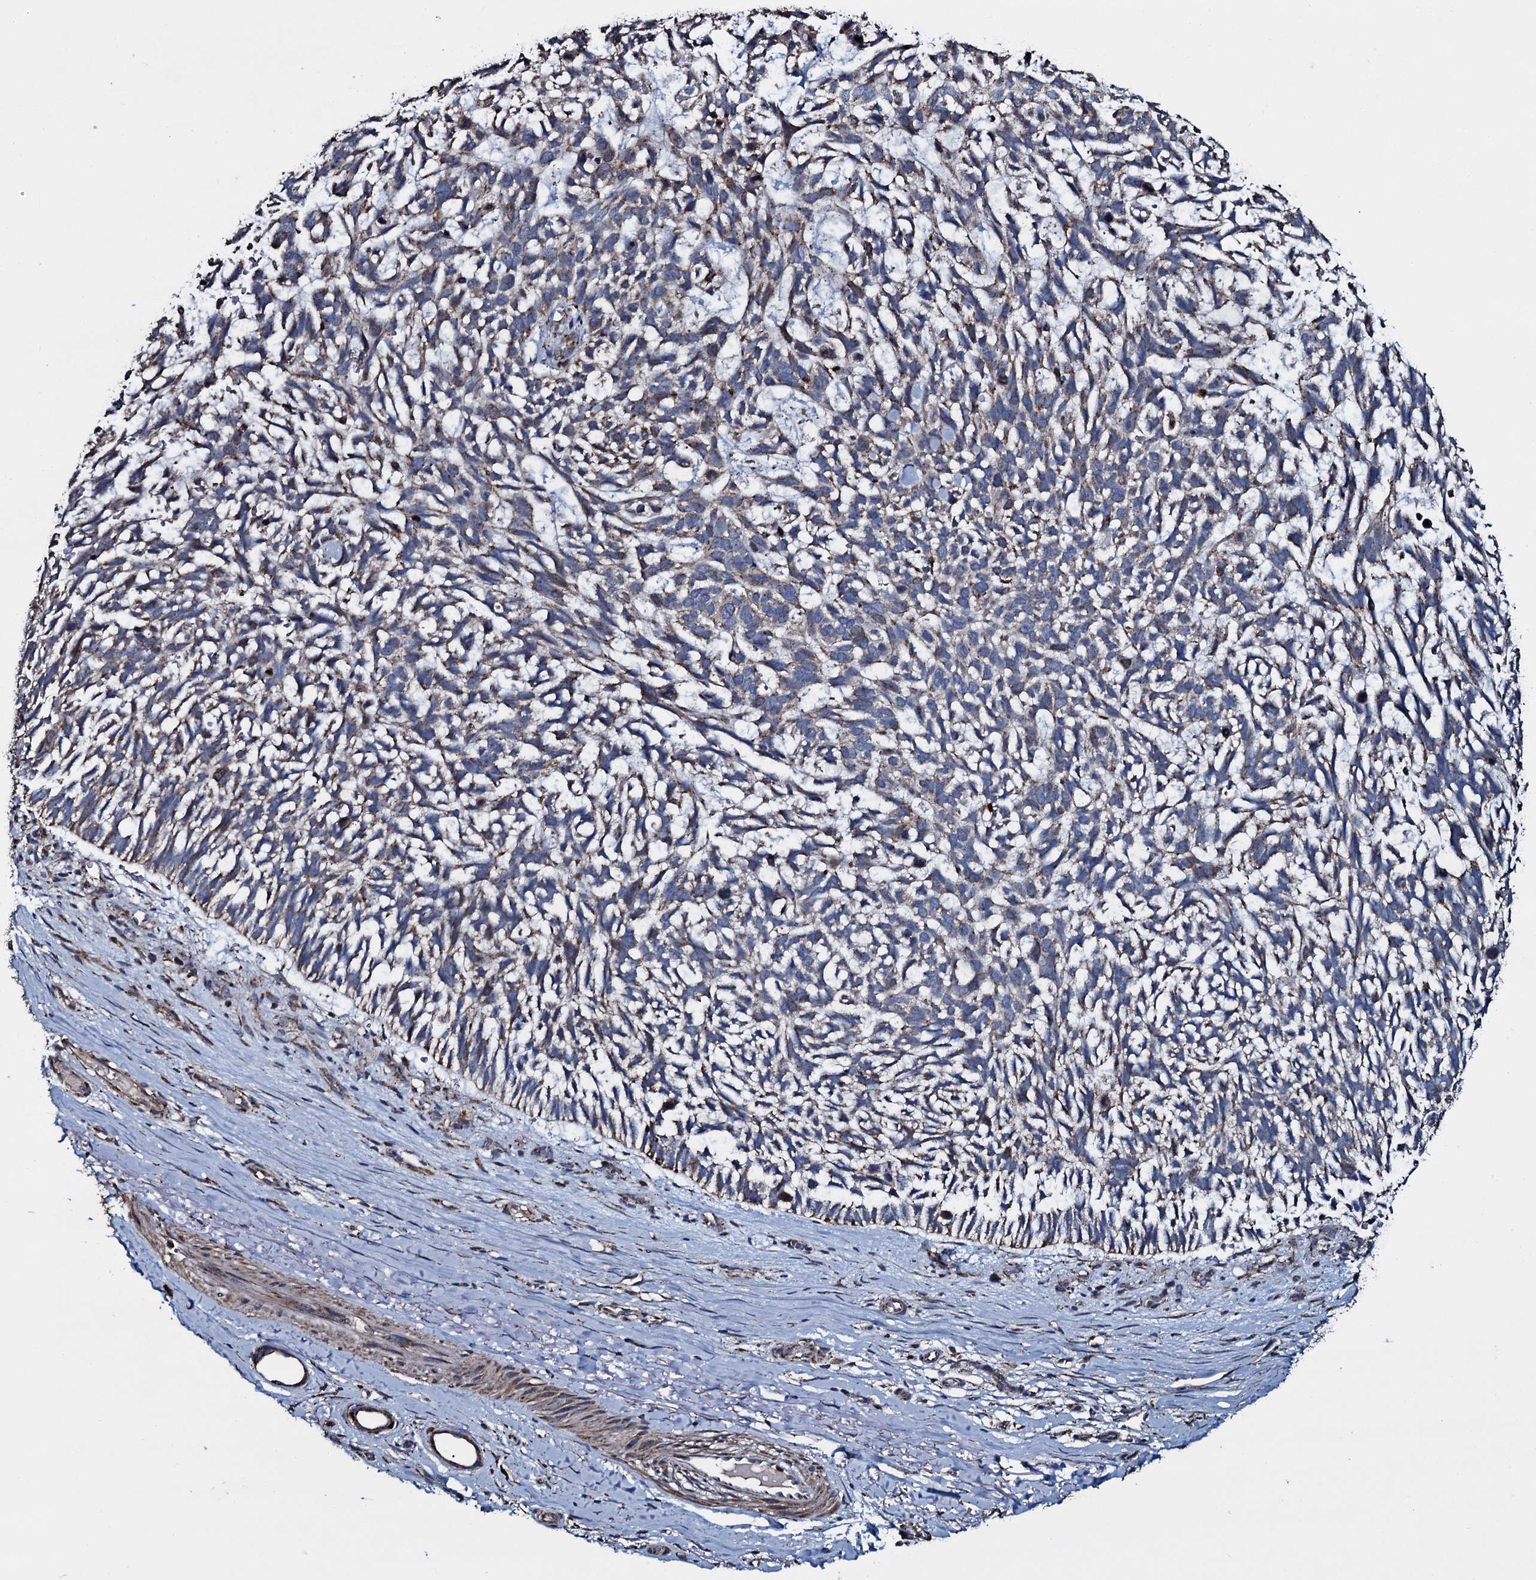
{"staining": {"intensity": "negative", "quantity": "none", "location": "none"}, "tissue": "skin cancer", "cell_type": "Tumor cells", "image_type": "cancer", "snomed": [{"axis": "morphology", "description": "Basal cell carcinoma"}, {"axis": "topography", "description": "Skin"}], "caption": "Immunohistochemistry micrograph of neoplastic tissue: human basal cell carcinoma (skin) stained with DAB (3,3'-diaminobenzidine) demonstrates no significant protein expression in tumor cells.", "gene": "DYNC2I2", "patient": {"sex": "male", "age": 88}}